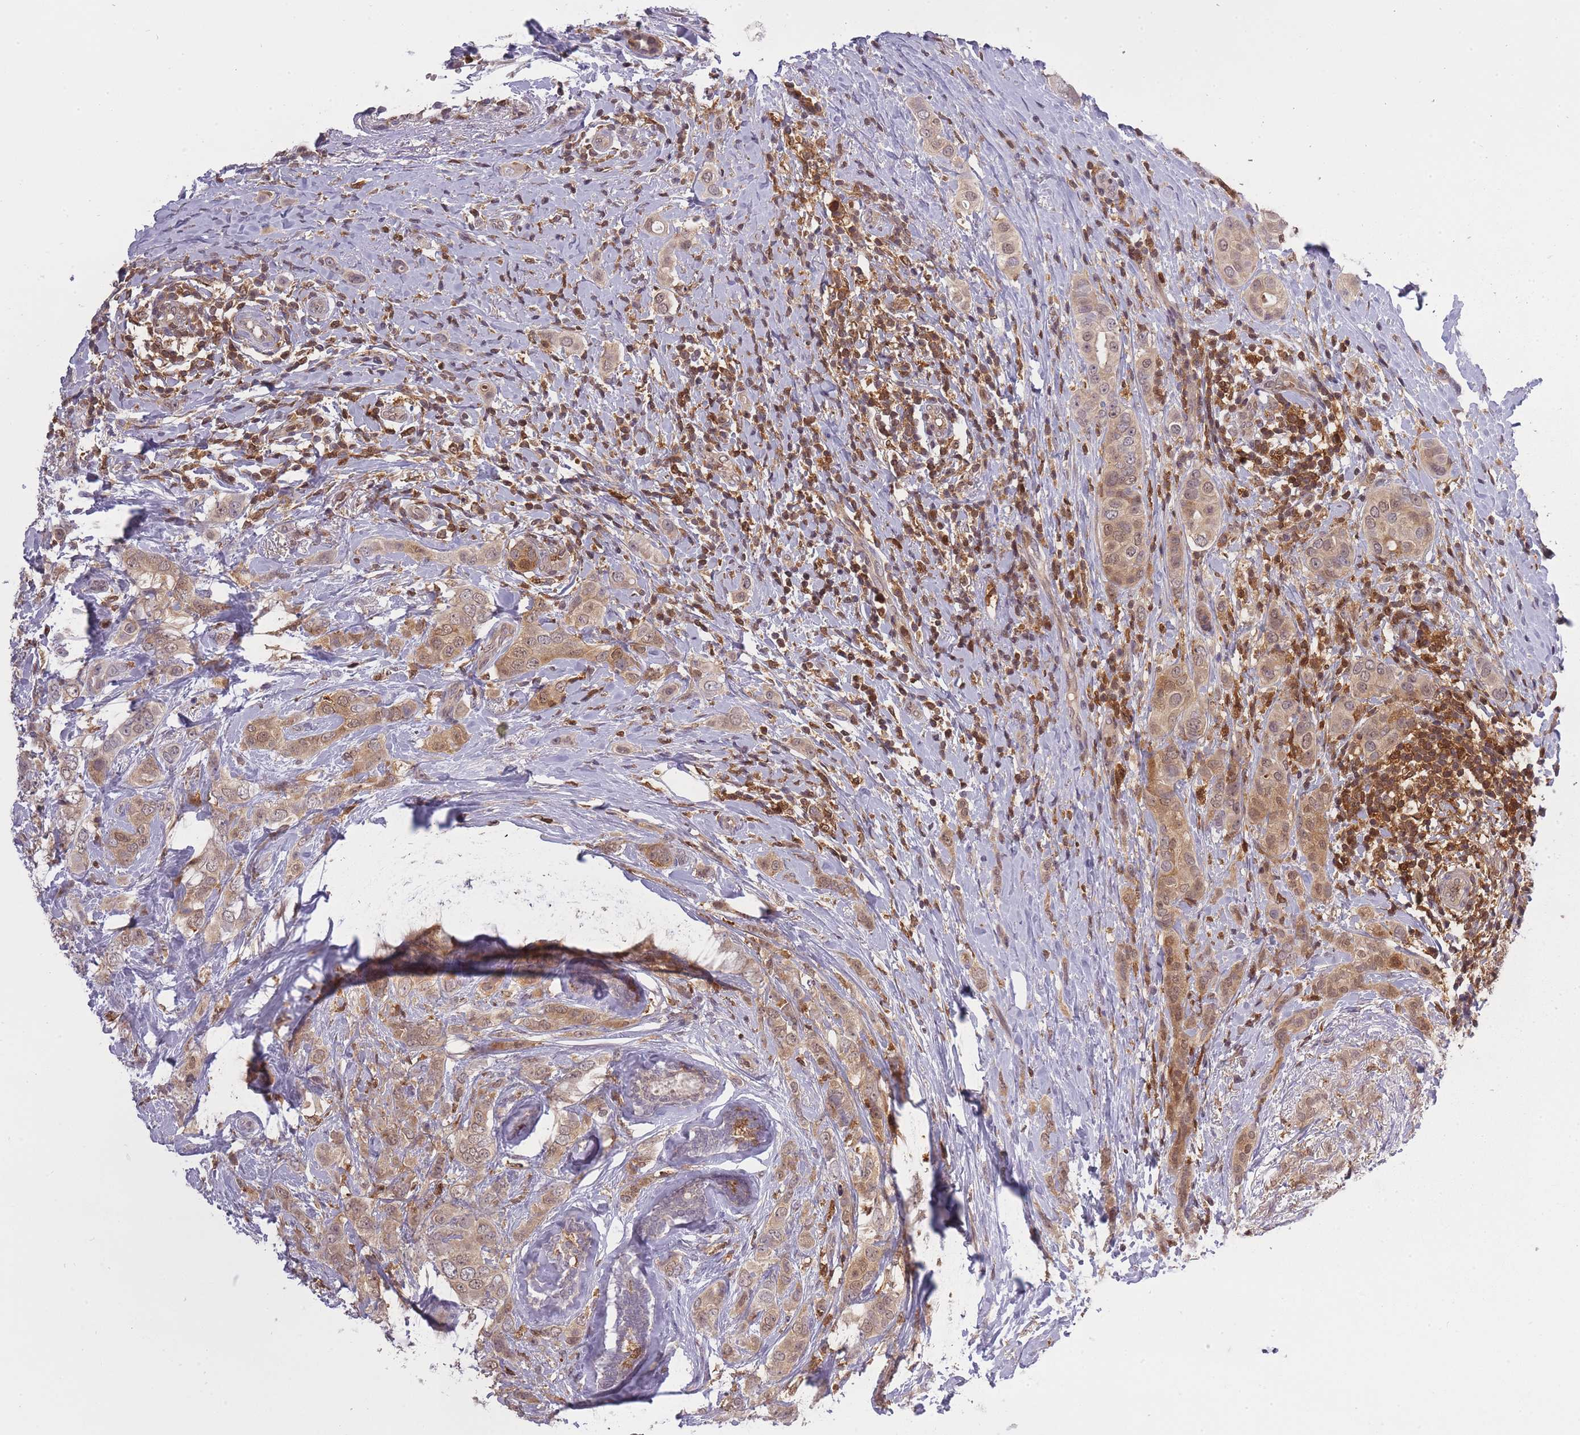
{"staining": {"intensity": "moderate", "quantity": ">75%", "location": "cytoplasmic/membranous,nuclear"}, "tissue": "breast cancer", "cell_type": "Tumor cells", "image_type": "cancer", "snomed": [{"axis": "morphology", "description": "Lobular carcinoma"}, {"axis": "topography", "description": "Breast"}], "caption": "Immunohistochemistry photomicrograph of breast cancer stained for a protein (brown), which reveals medium levels of moderate cytoplasmic/membranous and nuclear staining in approximately >75% of tumor cells.", "gene": "CXorf38", "patient": {"sex": "female", "age": 51}}